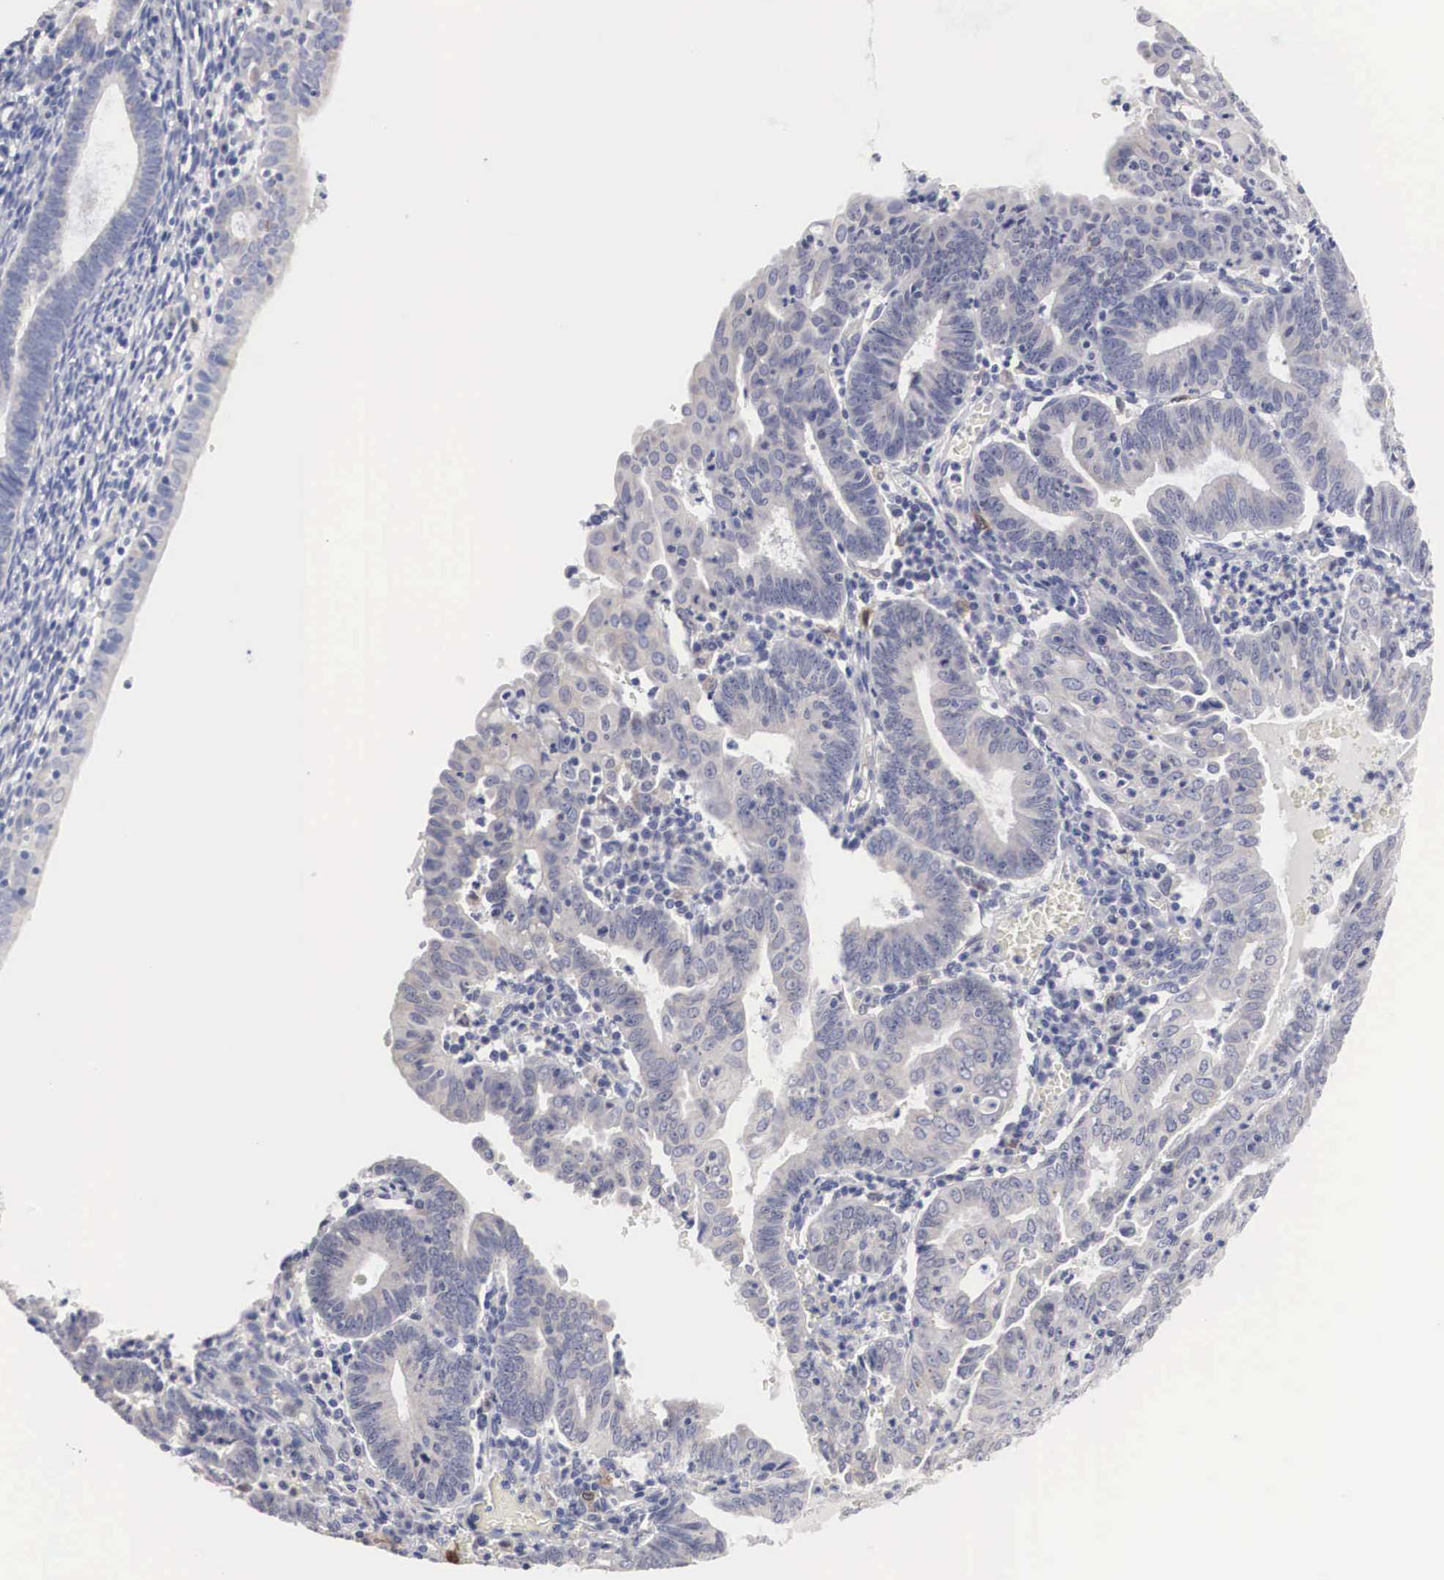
{"staining": {"intensity": "weak", "quantity": "<25%", "location": "cytoplasmic/membranous"}, "tissue": "endometrial cancer", "cell_type": "Tumor cells", "image_type": "cancer", "snomed": [{"axis": "morphology", "description": "Adenocarcinoma, NOS"}, {"axis": "topography", "description": "Endometrium"}], "caption": "Protein analysis of endometrial adenocarcinoma displays no significant staining in tumor cells.", "gene": "HMOX1", "patient": {"sex": "female", "age": 60}}